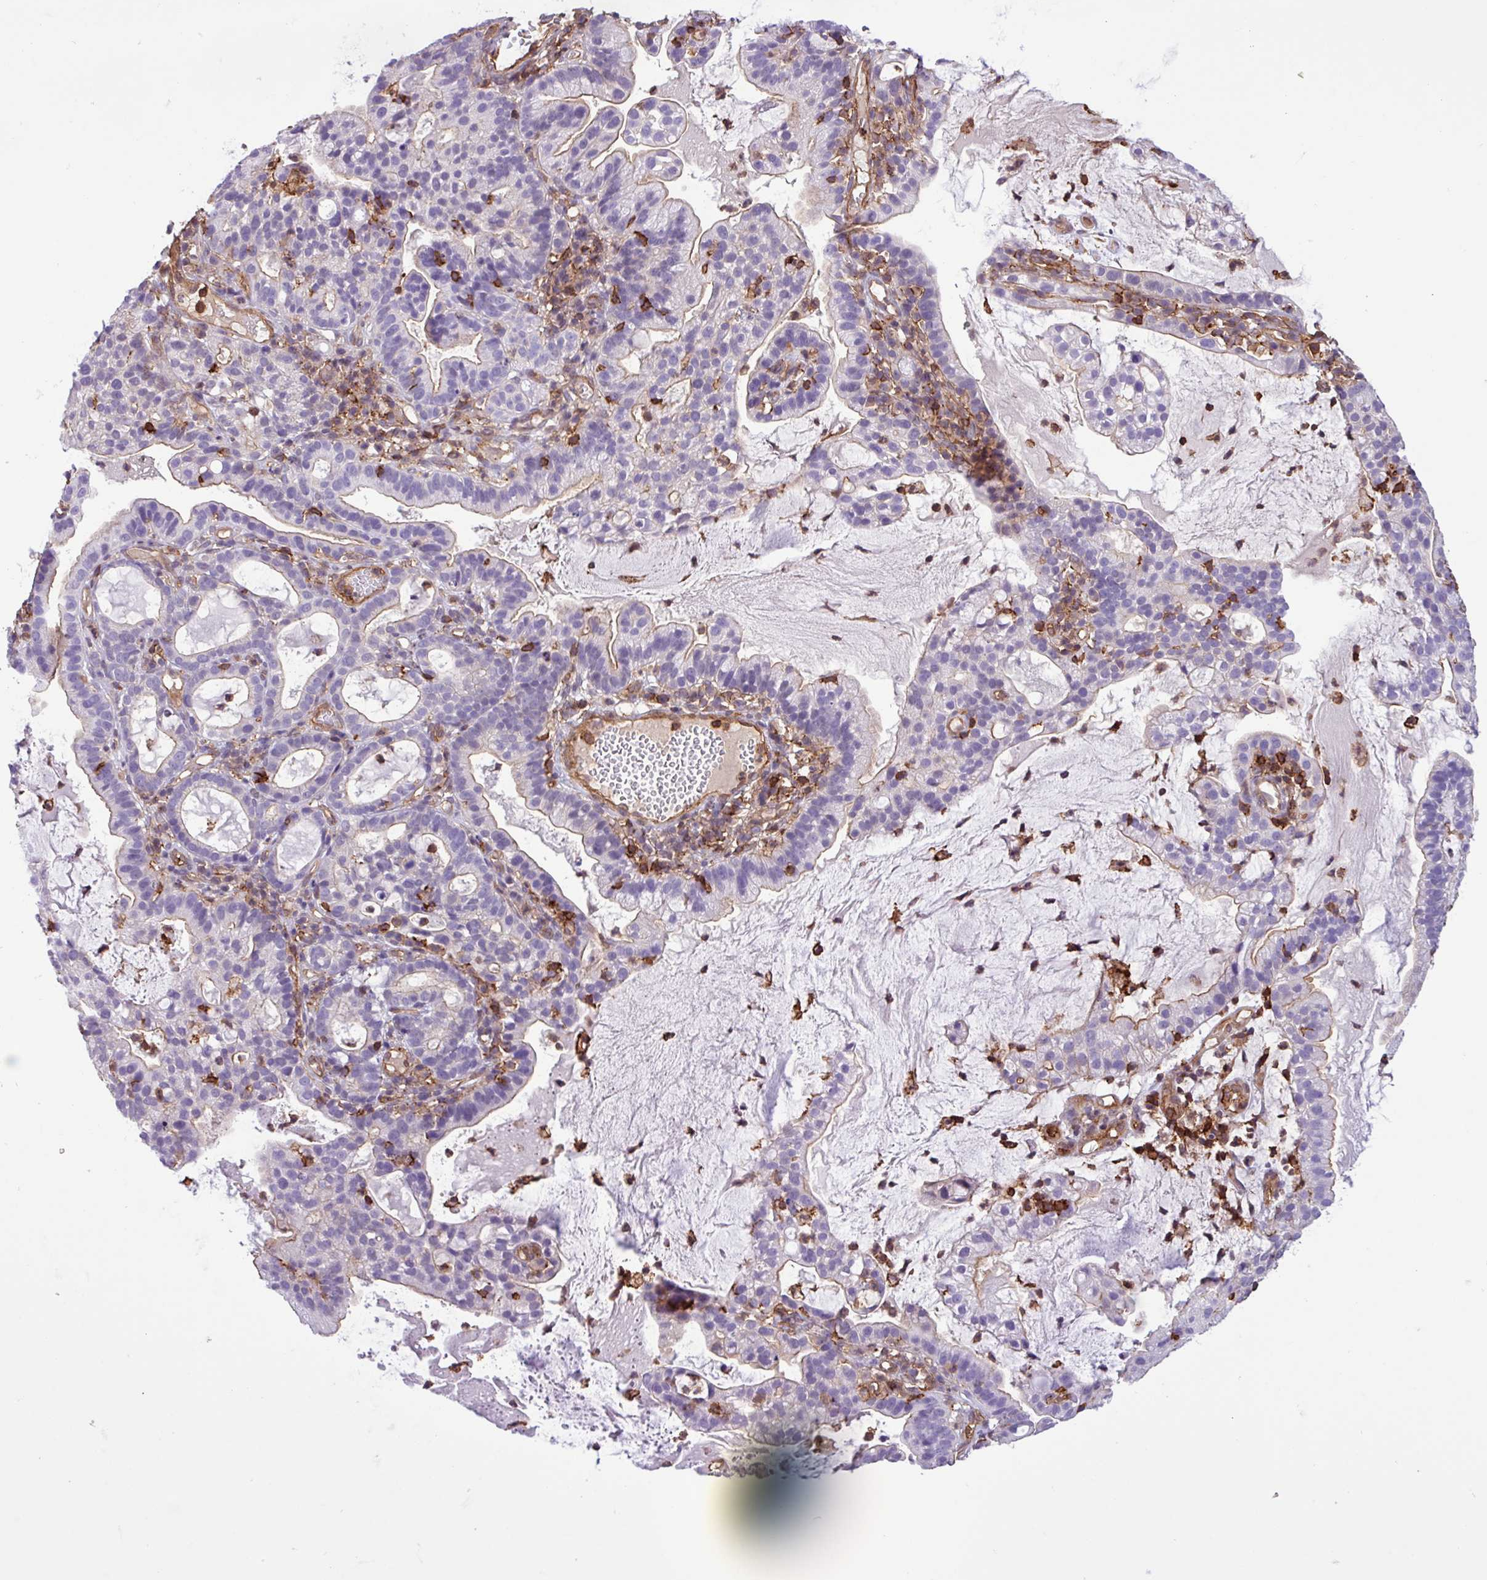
{"staining": {"intensity": "weak", "quantity": "<25%", "location": "cytoplasmic/membranous"}, "tissue": "cervical cancer", "cell_type": "Tumor cells", "image_type": "cancer", "snomed": [{"axis": "morphology", "description": "Adenocarcinoma, NOS"}, {"axis": "topography", "description": "Cervix"}], "caption": "Human cervical cancer (adenocarcinoma) stained for a protein using immunohistochemistry demonstrates no expression in tumor cells.", "gene": "PPP1R18", "patient": {"sex": "female", "age": 41}}